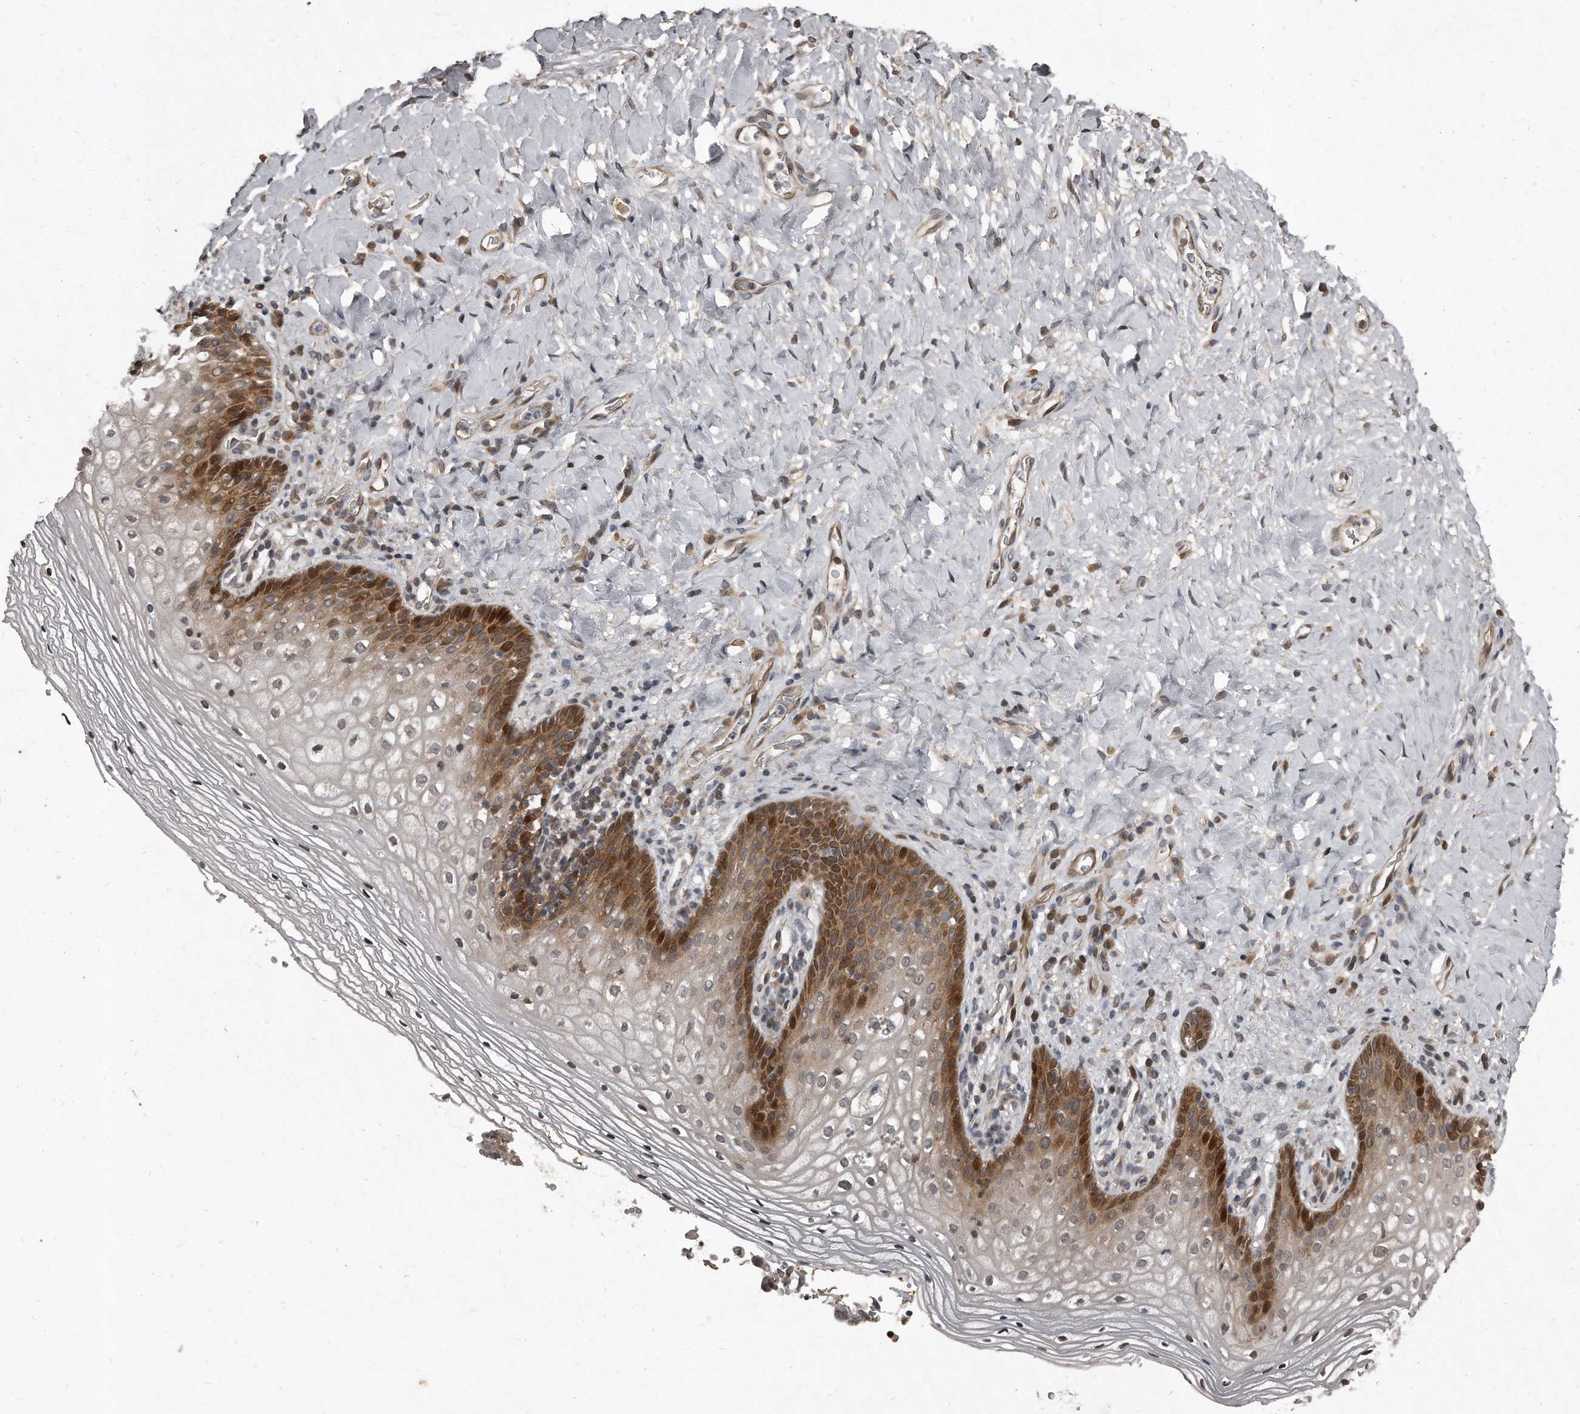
{"staining": {"intensity": "strong", "quantity": "25%-75%", "location": "cytoplasmic/membranous,nuclear"}, "tissue": "vagina", "cell_type": "Squamous epithelial cells", "image_type": "normal", "snomed": [{"axis": "morphology", "description": "Normal tissue, NOS"}, {"axis": "topography", "description": "Vagina"}], "caption": "Immunohistochemical staining of normal vagina demonstrates strong cytoplasmic/membranous,nuclear protein expression in approximately 25%-75% of squamous epithelial cells.", "gene": "GCH1", "patient": {"sex": "female", "age": 60}}